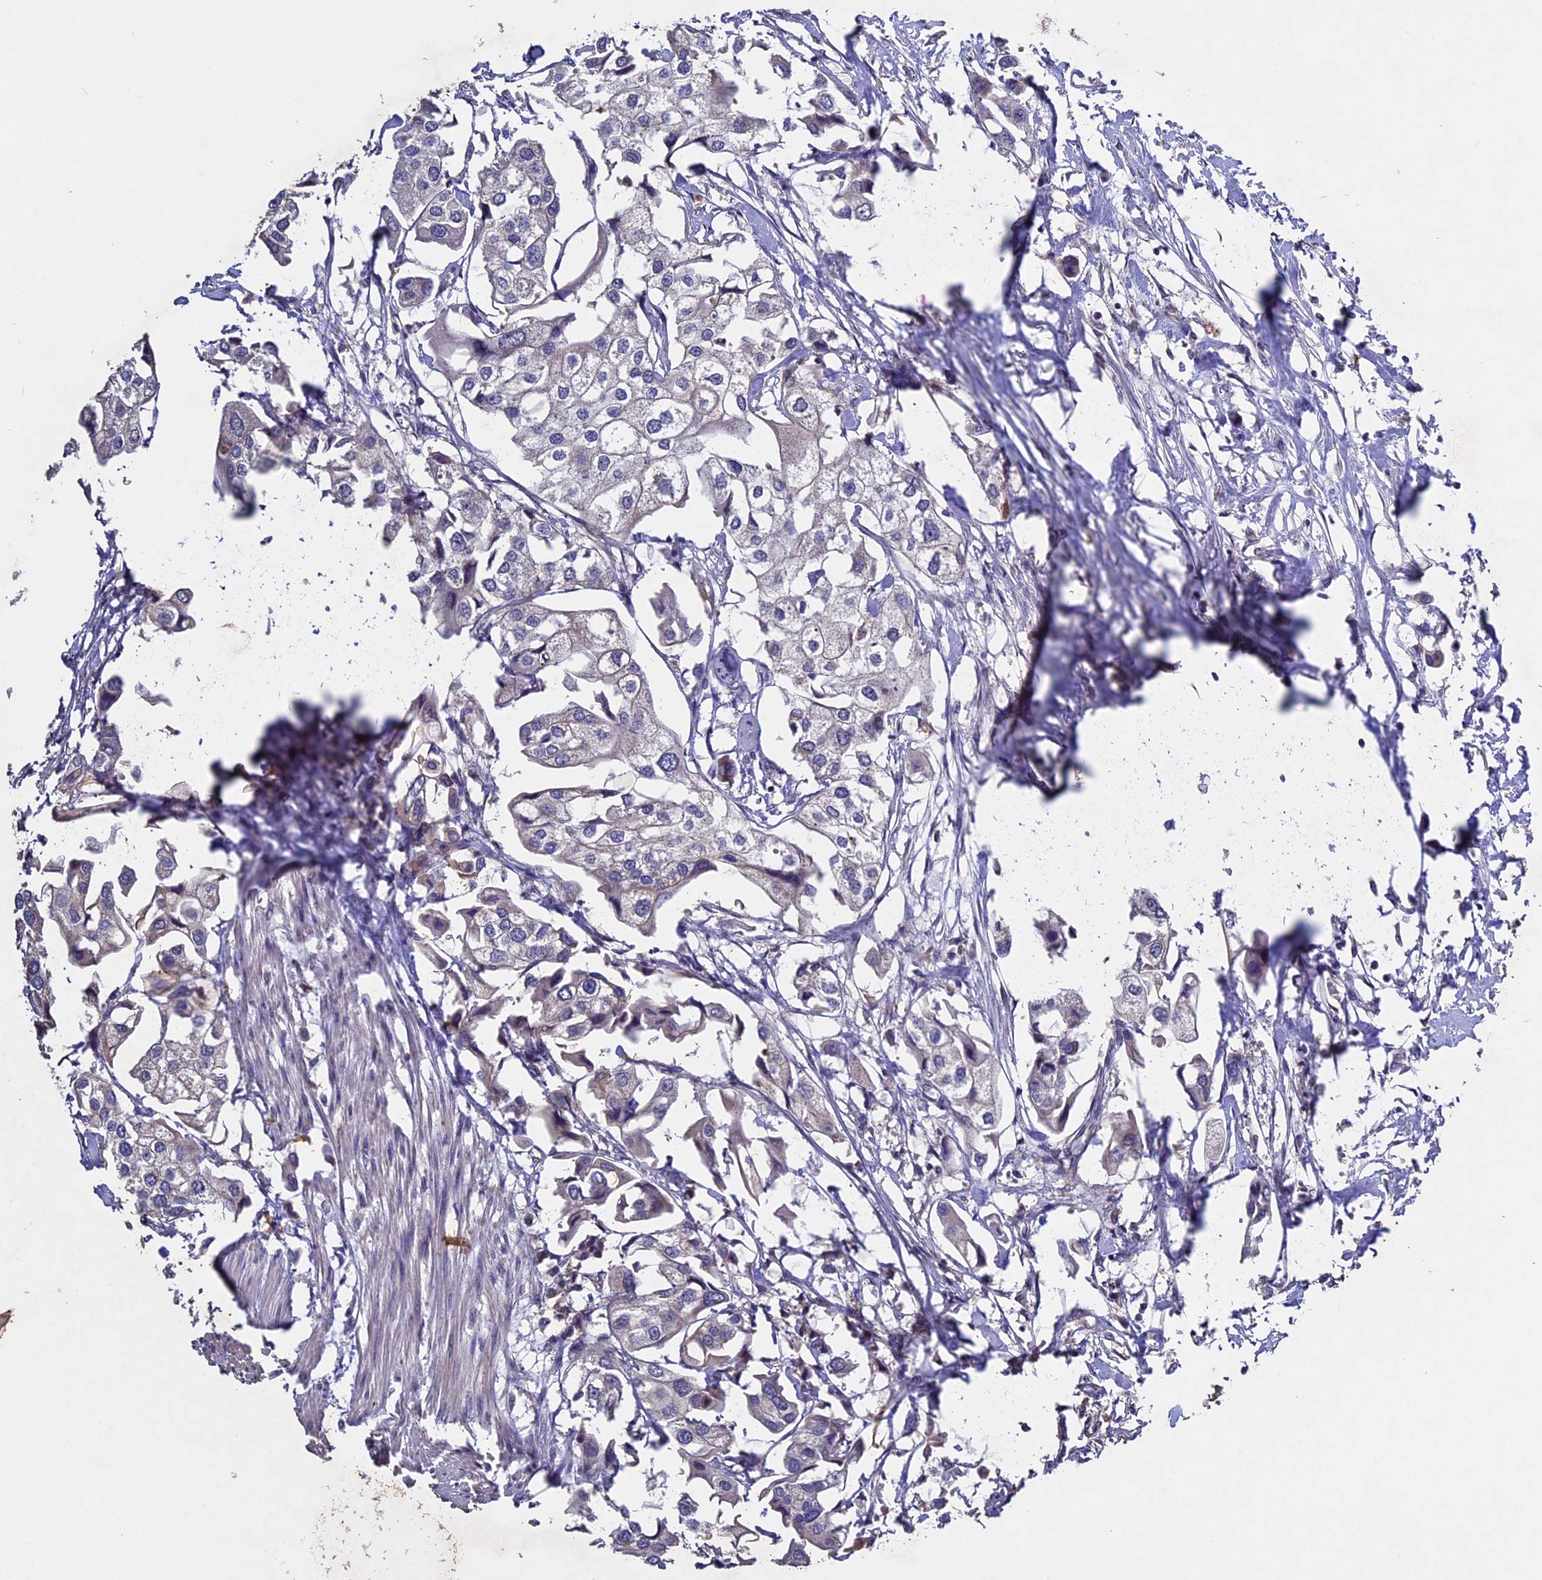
{"staining": {"intensity": "negative", "quantity": "none", "location": "none"}, "tissue": "urothelial cancer", "cell_type": "Tumor cells", "image_type": "cancer", "snomed": [{"axis": "morphology", "description": "Urothelial carcinoma, High grade"}, {"axis": "topography", "description": "Urinary bladder"}], "caption": "Immunohistochemical staining of urothelial cancer demonstrates no significant positivity in tumor cells. (DAB IHC, high magnification).", "gene": "RNF17", "patient": {"sex": "male", "age": 64}}